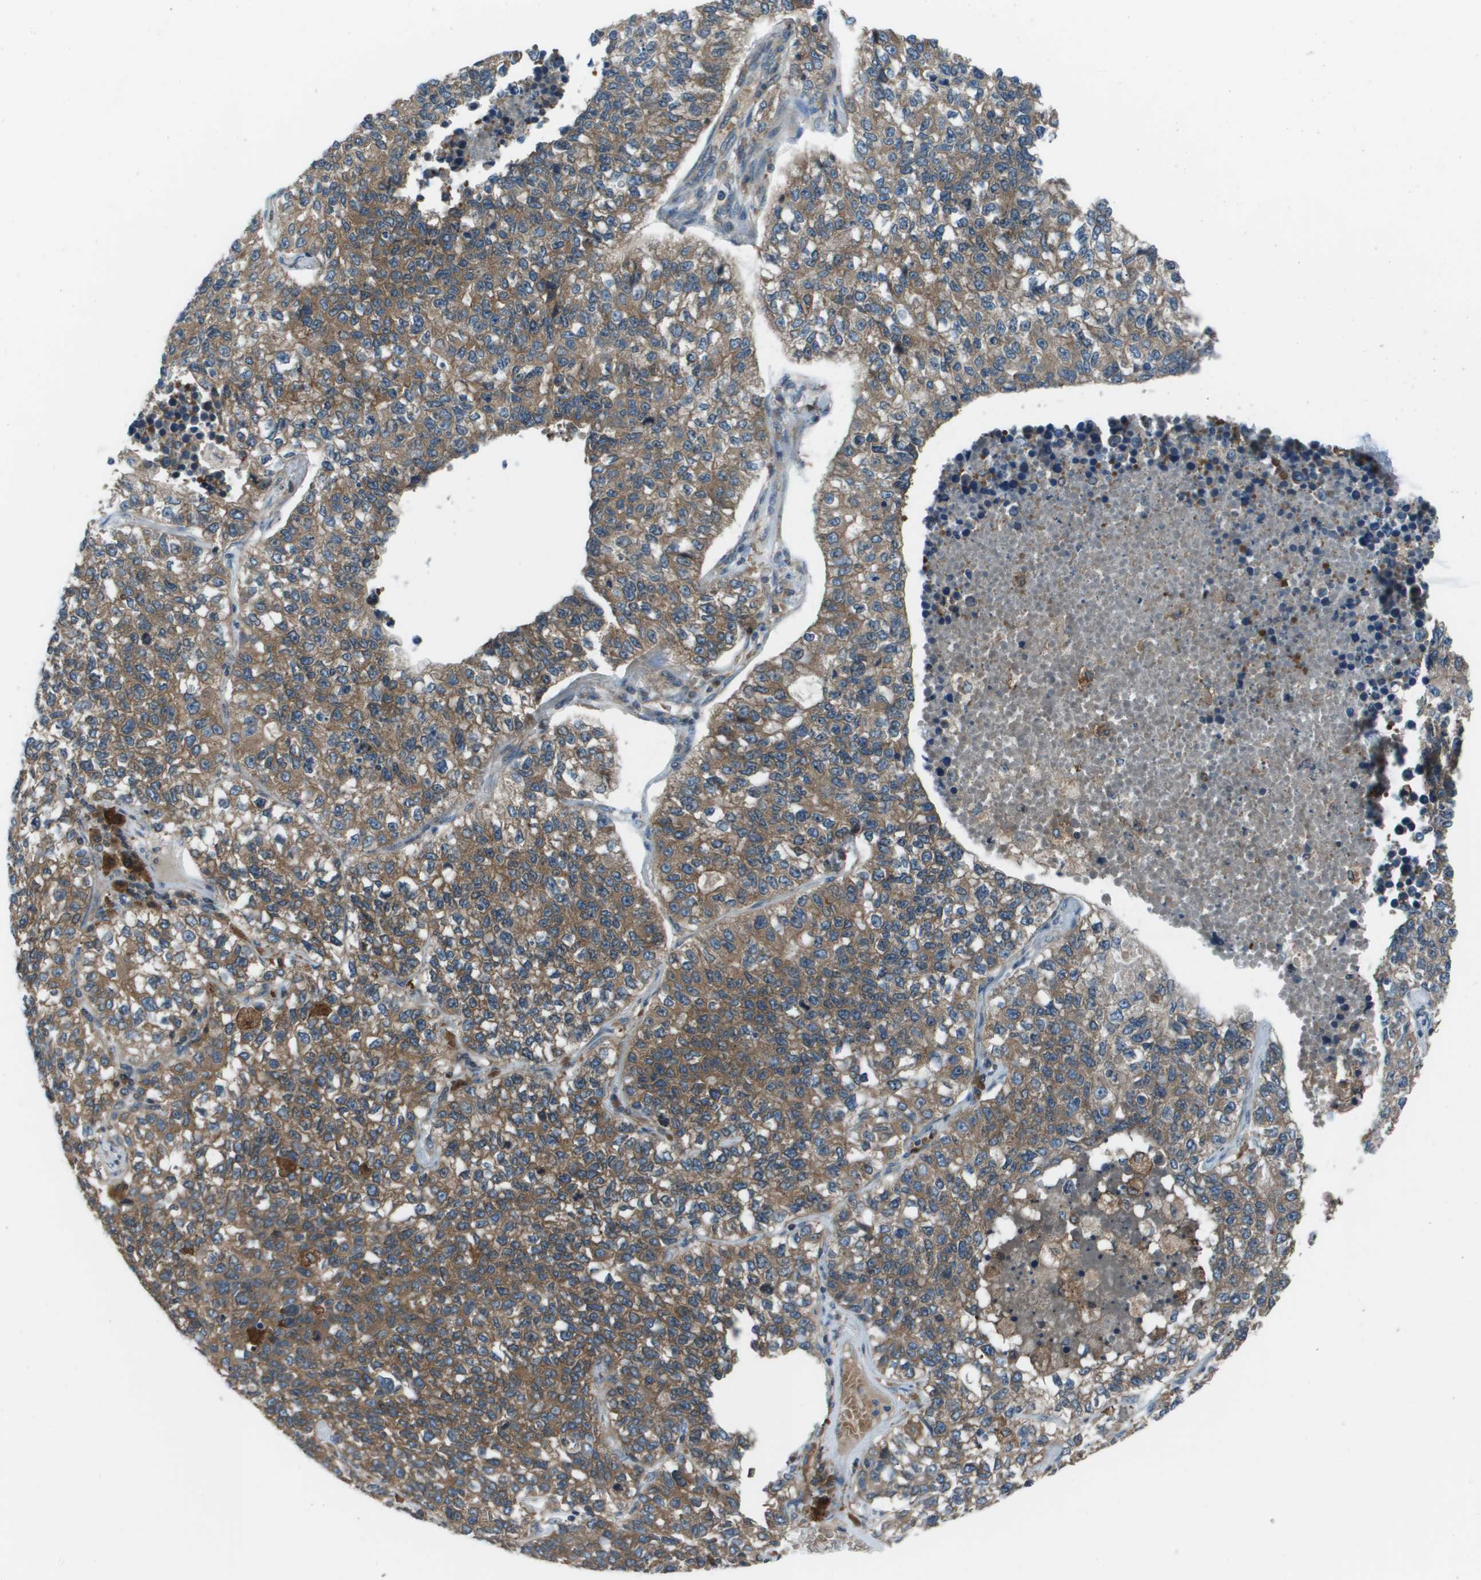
{"staining": {"intensity": "moderate", "quantity": ">75%", "location": "cytoplasmic/membranous"}, "tissue": "lung cancer", "cell_type": "Tumor cells", "image_type": "cancer", "snomed": [{"axis": "morphology", "description": "Adenocarcinoma, NOS"}, {"axis": "topography", "description": "Lung"}], "caption": "DAB immunohistochemical staining of human lung cancer demonstrates moderate cytoplasmic/membranous protein positivity in approximately >75% of tumor cells. Ihc stains the protein in brown and the nuclei are stained blue.", "gene": "EIF3B", "patient": {"sex": "male", "age": 49}}